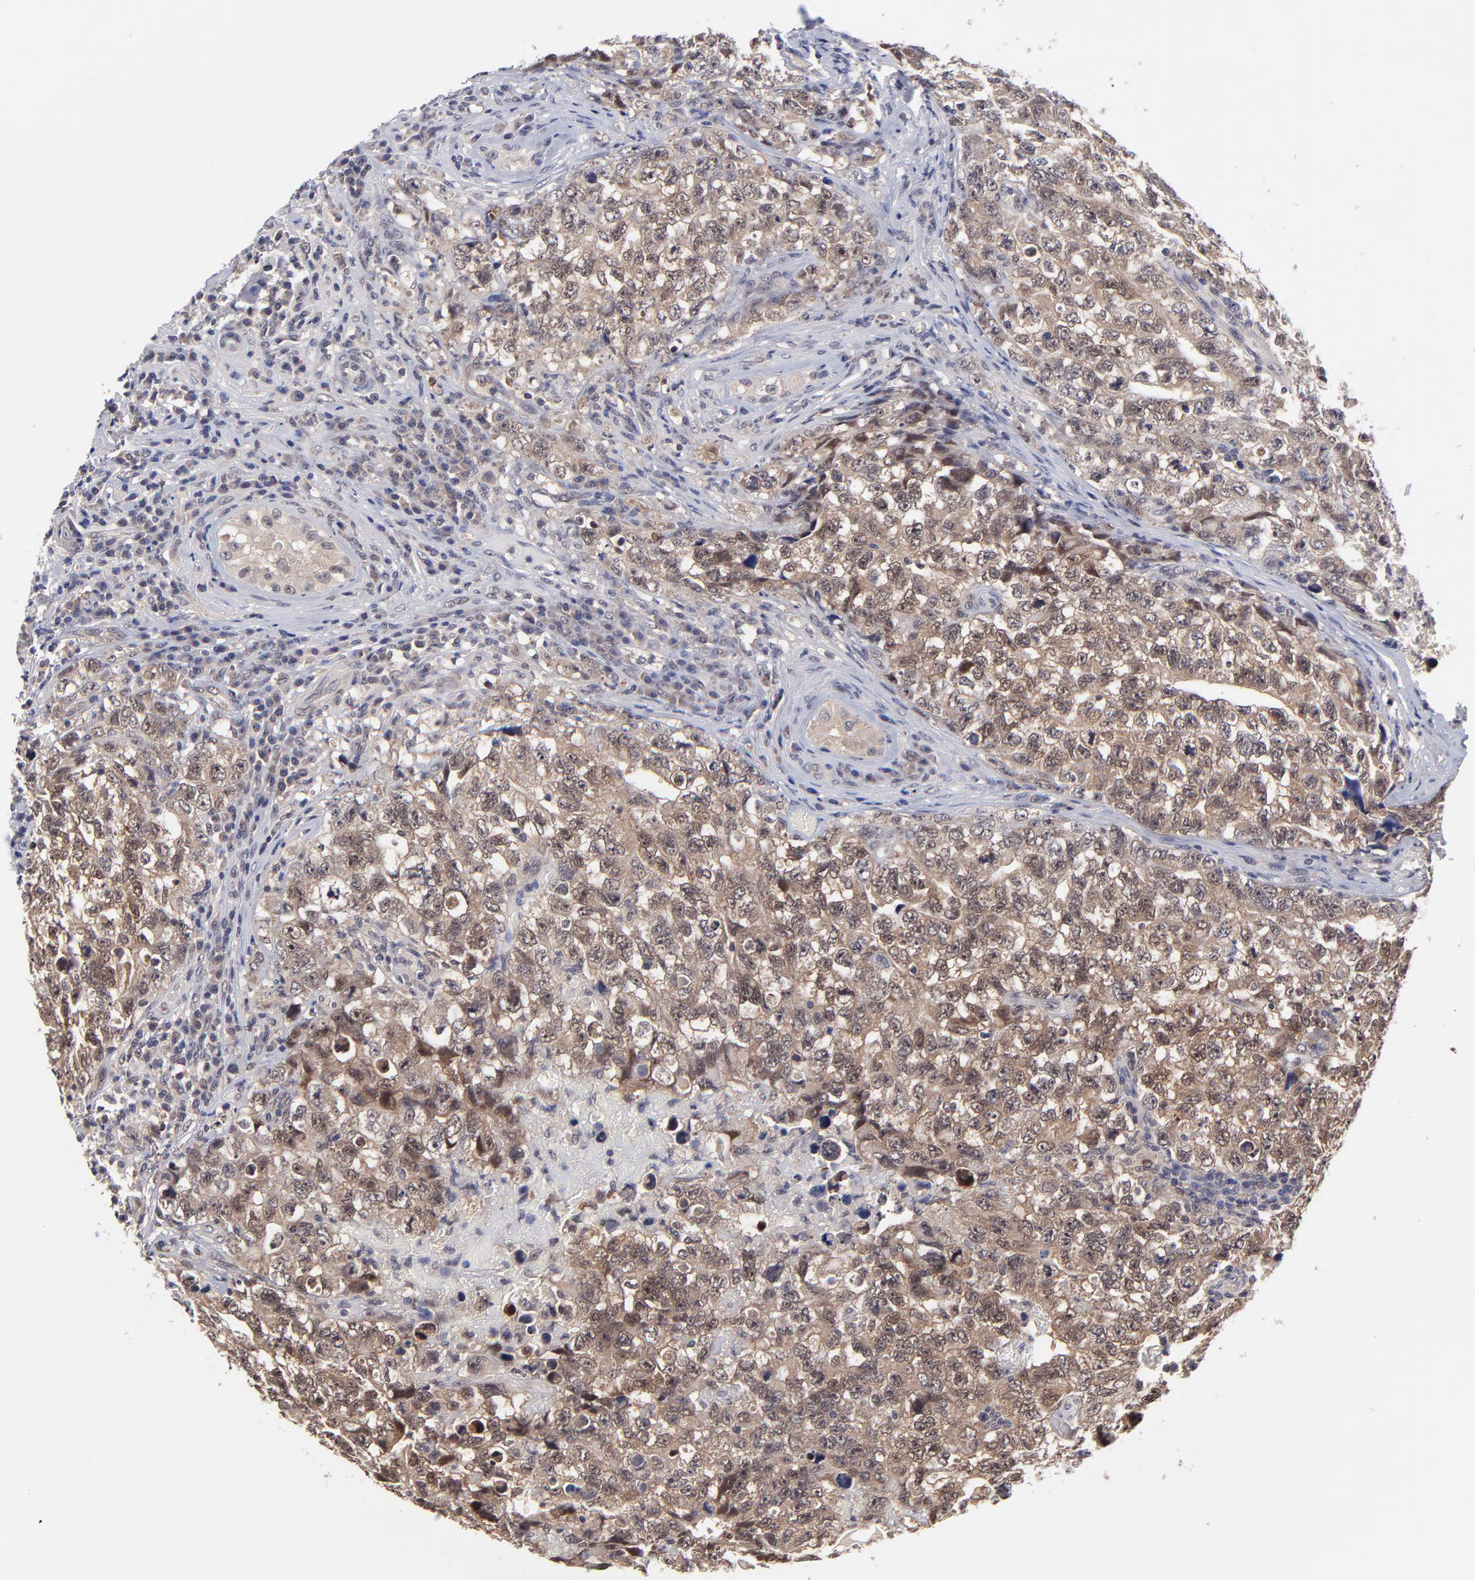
{"staining": {"intensity": "moderate", "quantity": ">75%", "location": "cytoplasmic/membranous"}, "tissue": "testis cancer", "cell_type": "Tumor cells", "image_type": "cancer", "snomed": [{"axis": "morphology", "description": "Carcinoma, Embryonal, NOS"}, {"axis": "topography", "description": "Testis"}], "caption": "The immunohistochemical stain shows moderate cytoplasmic/membranous staining in tumor cells of testis embryonal carcinoma tissue. Nuclei are stained in blue.", "gene": "UBE2E3", "patient": {"sex": "male", "age": 31}}